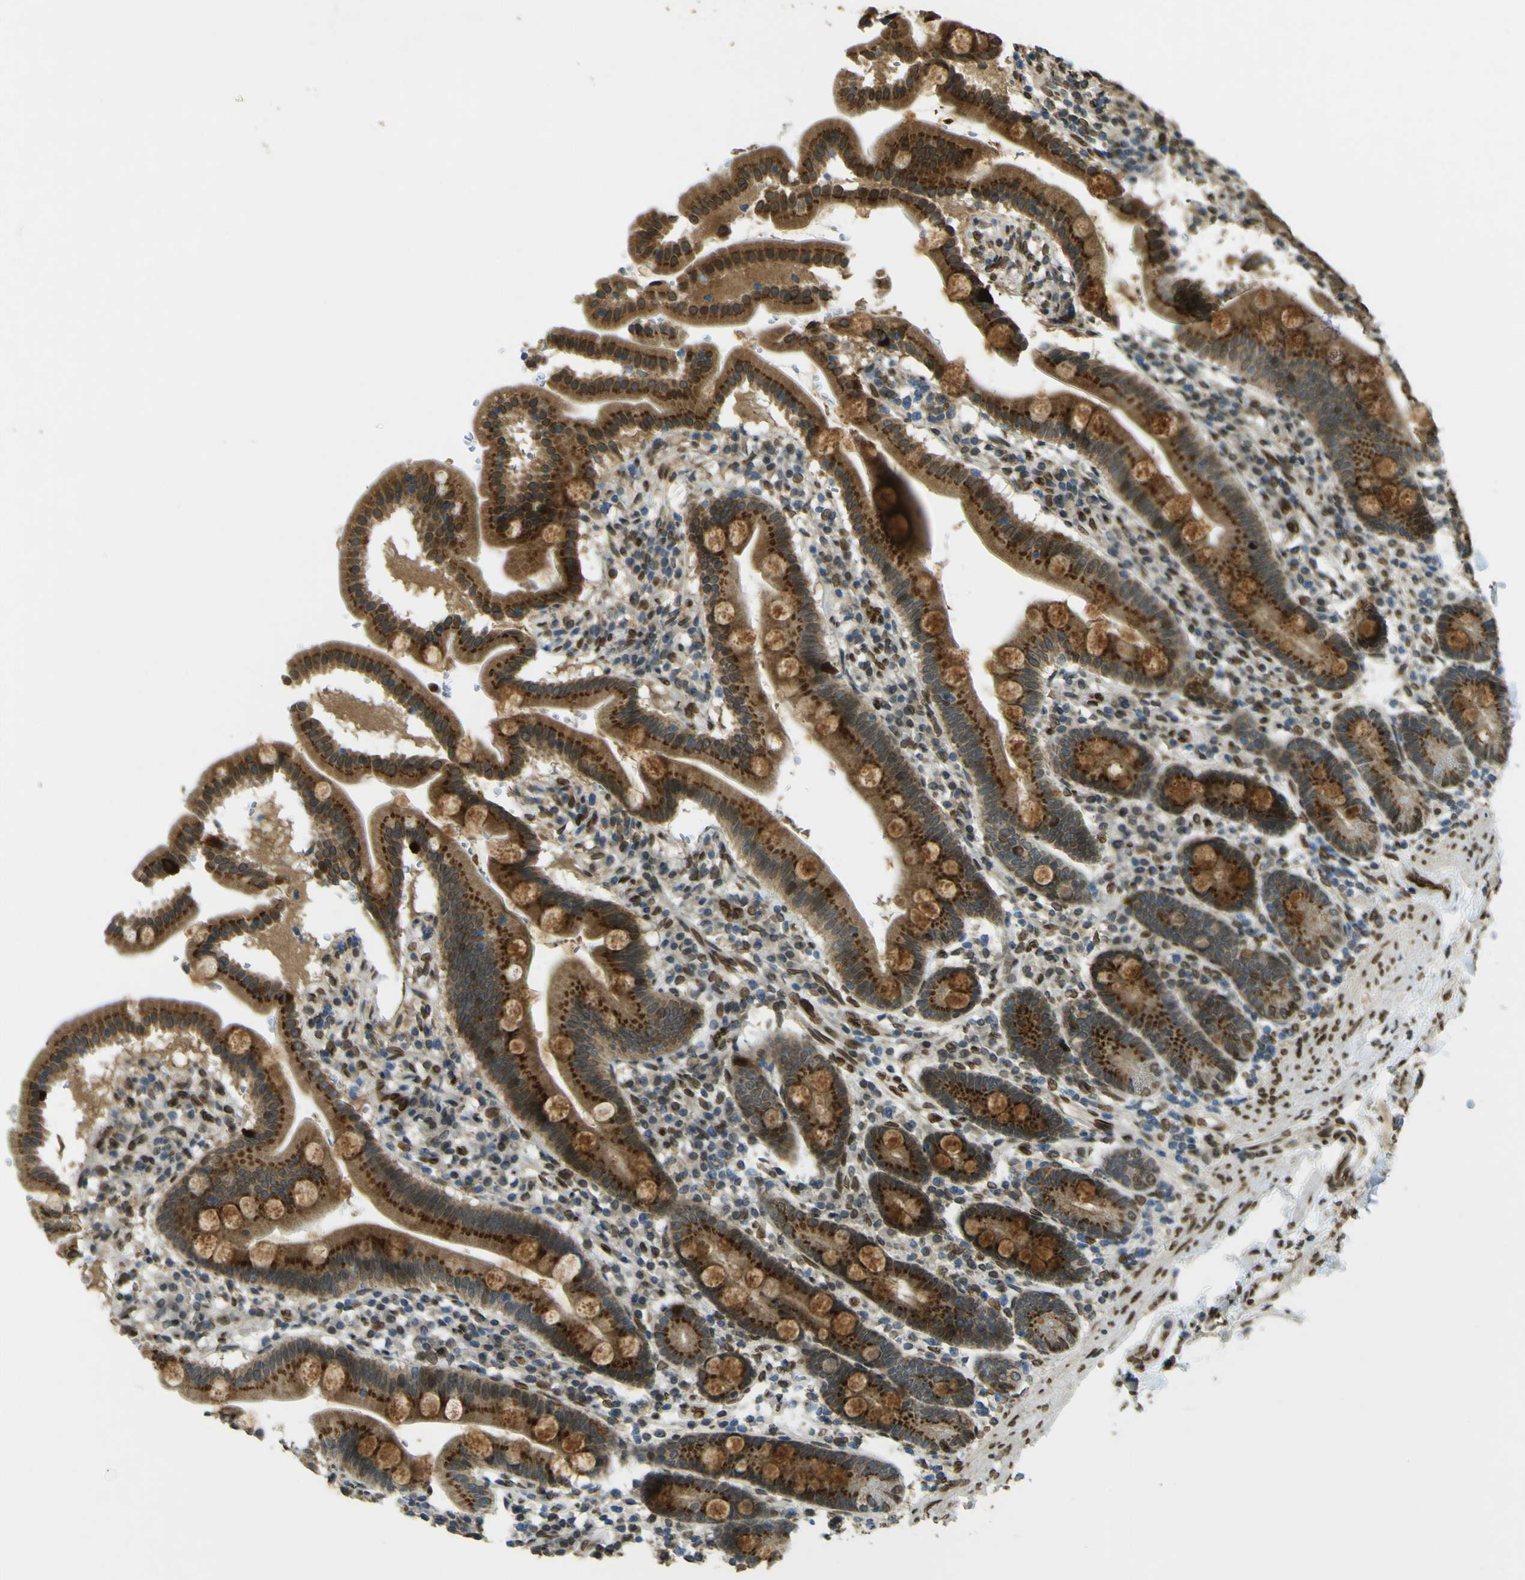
{"staining": {"intensity": "strong", "quantity": ">75%", "location": "cytoplasmic/membranous"}, "tissue": "duodenum", "cell_type": "Glandular cells", "image_type": "normal", "snomed": [{"axis": "morphology", "description": "Normal tissue, NOS"}, {"axis": "topography", "description": "Duodenum"}], "caption": "A histopathology image showing strong cytoplasmic/membranous positivity in approximately >75% of glandular cells in benign duodenum, as visualized by brown immunohistochemical staining.", "gene": "GALNT1", "patient": {"sex": "male", "age": 50}}